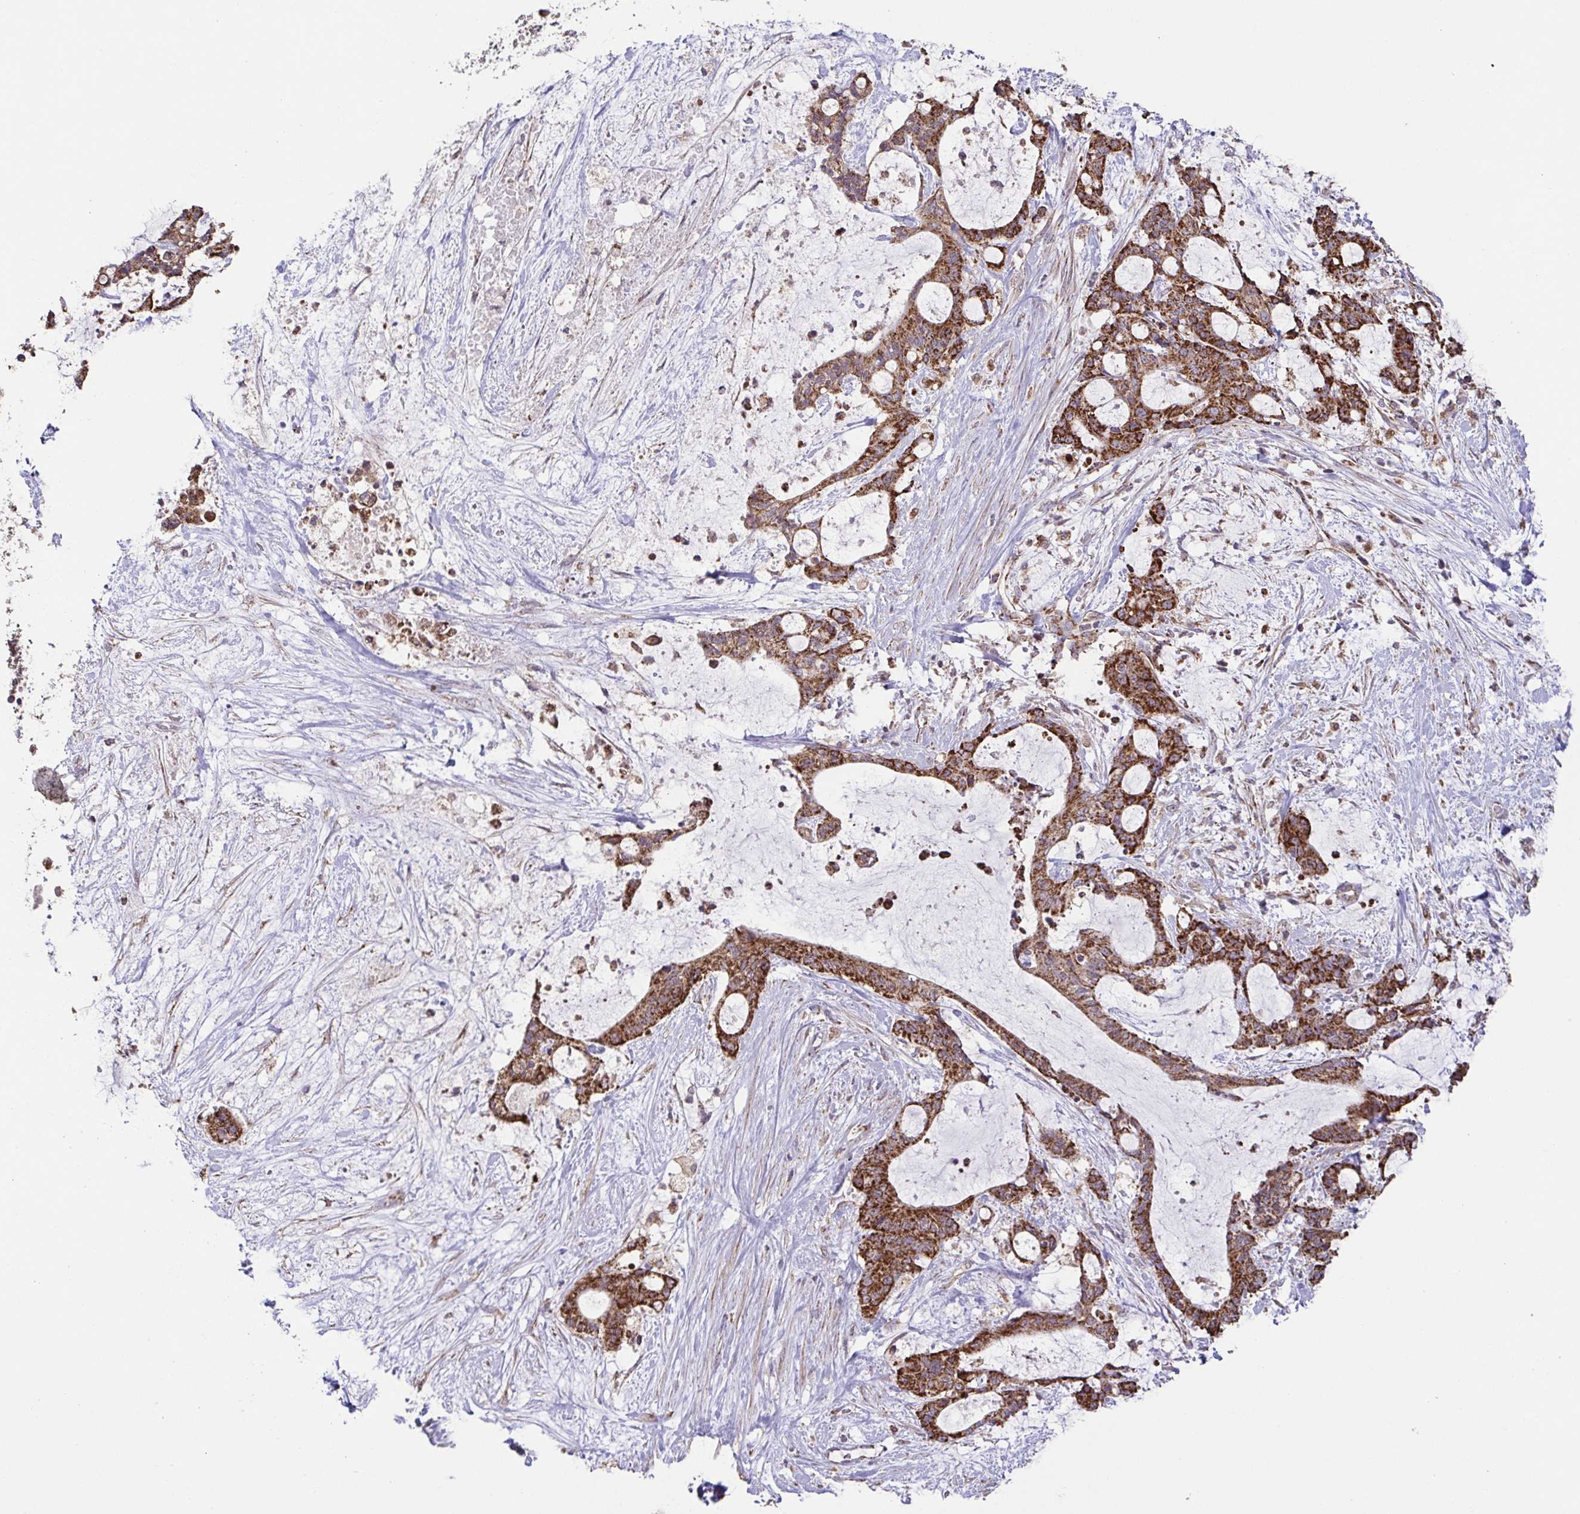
{"staining": {"intensity": "strong", "quantity": ">75%", "location": "cytoplasmic/membranous"}, "tissue": "liver cancer", "cell_type": "Tumor cells", "image_type": "cancer", "snomed": [{"axis": "morphology", "description": "Normal tissue, NOS"}, {"axis": "morphology", "description": "Cholangiocarcinoma"}, {"axis": "topography", "description": "Liver"}, {"axis": "topography", "description": "Peripheral nerve tissue"}], "caption": "Tumor cells show high levels of strong cytoplasmic/membranous staining in about >75% of cells in human liver cholangiocarcinoma.", "gene": "DIP2B", "patient": {"sex": "female", "age": 73}}